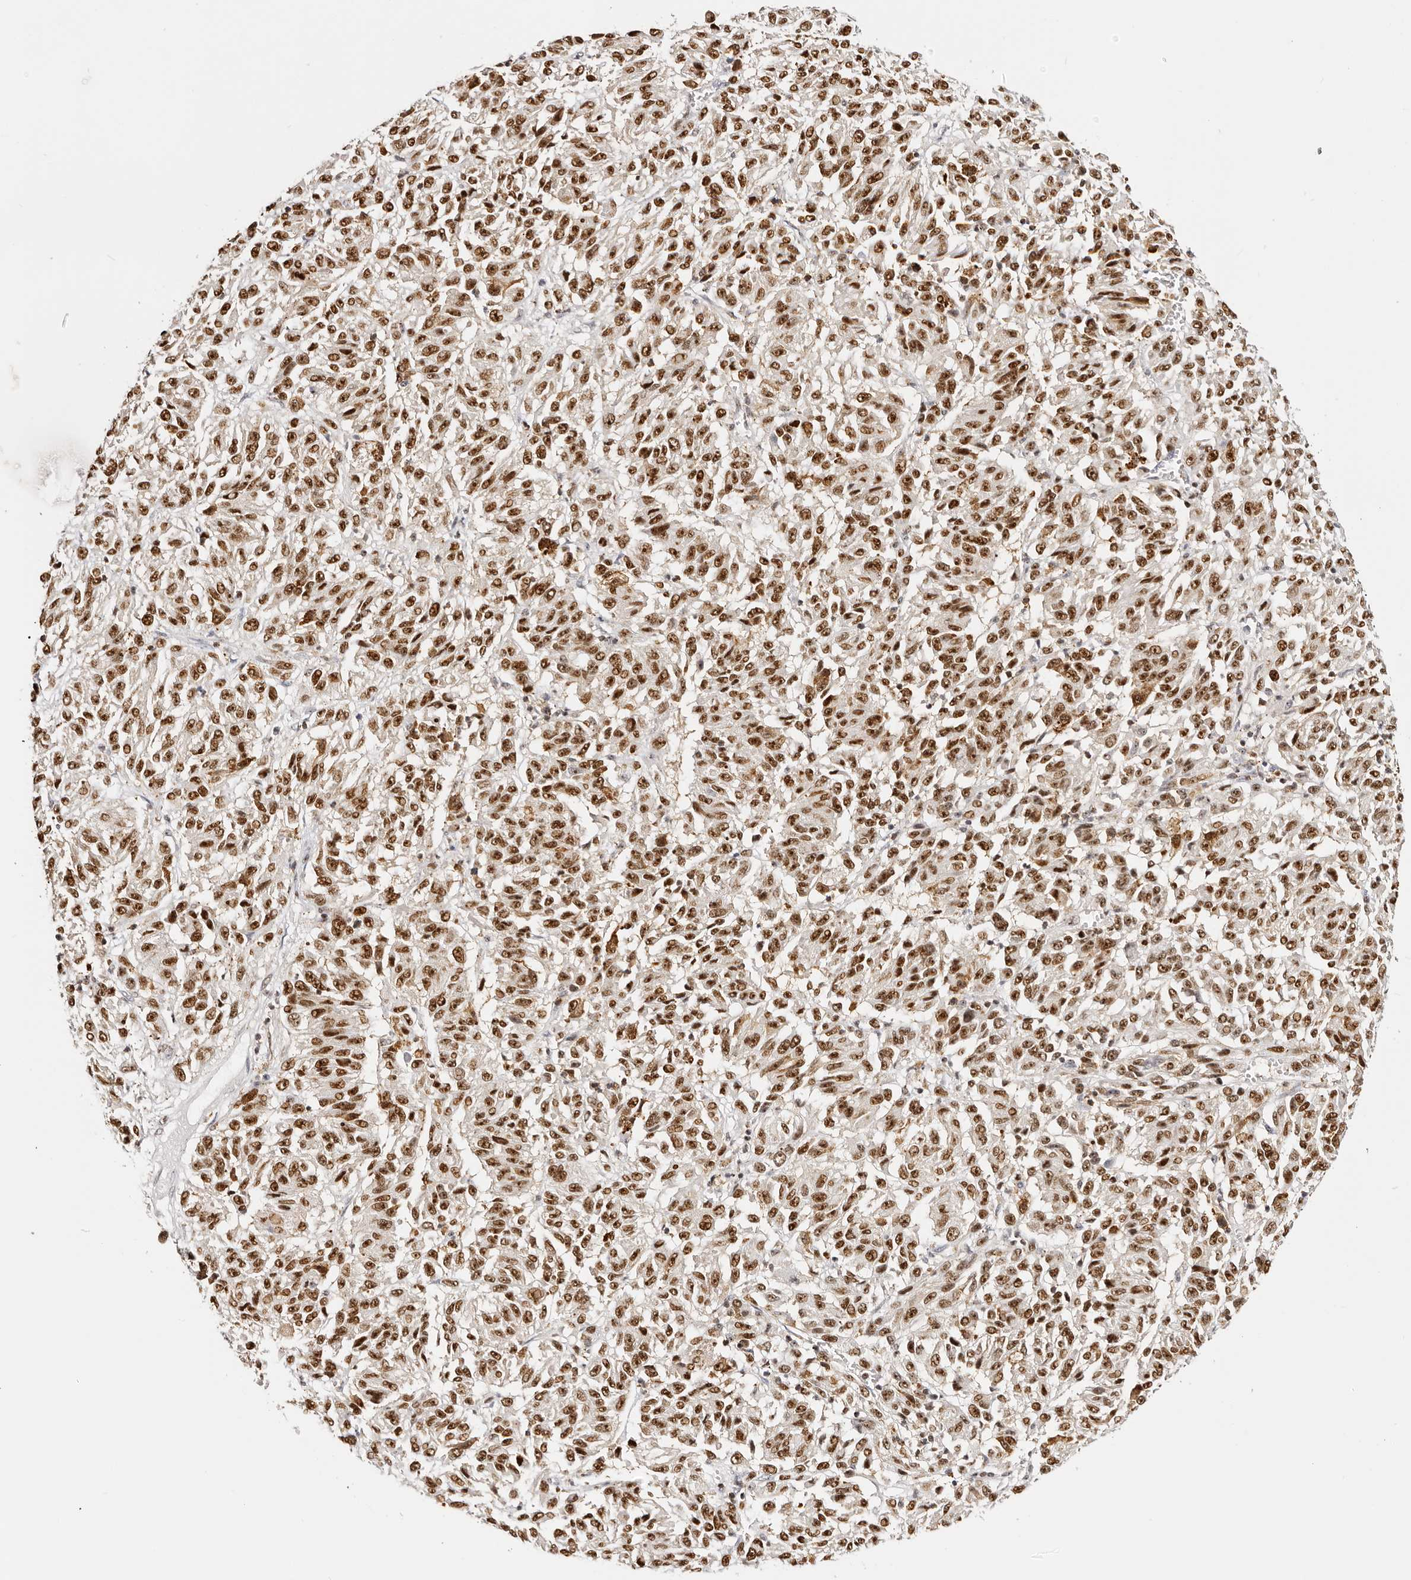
{"staining": {"intensity": "strong", "quantity": ">75%", "location": "nuclear"}, "tissue": "melanoma", "cell_type": "Tumor cells", "image_type": "cancer", "snomed": [{"axis": "morphology", "description": "Malignant melanoma, Metastatic site"}, {"axis": "topography", "description": "Lung"}], "caption": "Tumor cells display strong nuclear expression in about >75% of cells in melanoma.", "gene": "IQGAP3", "patient": {"sex": "male", "age": 64}}